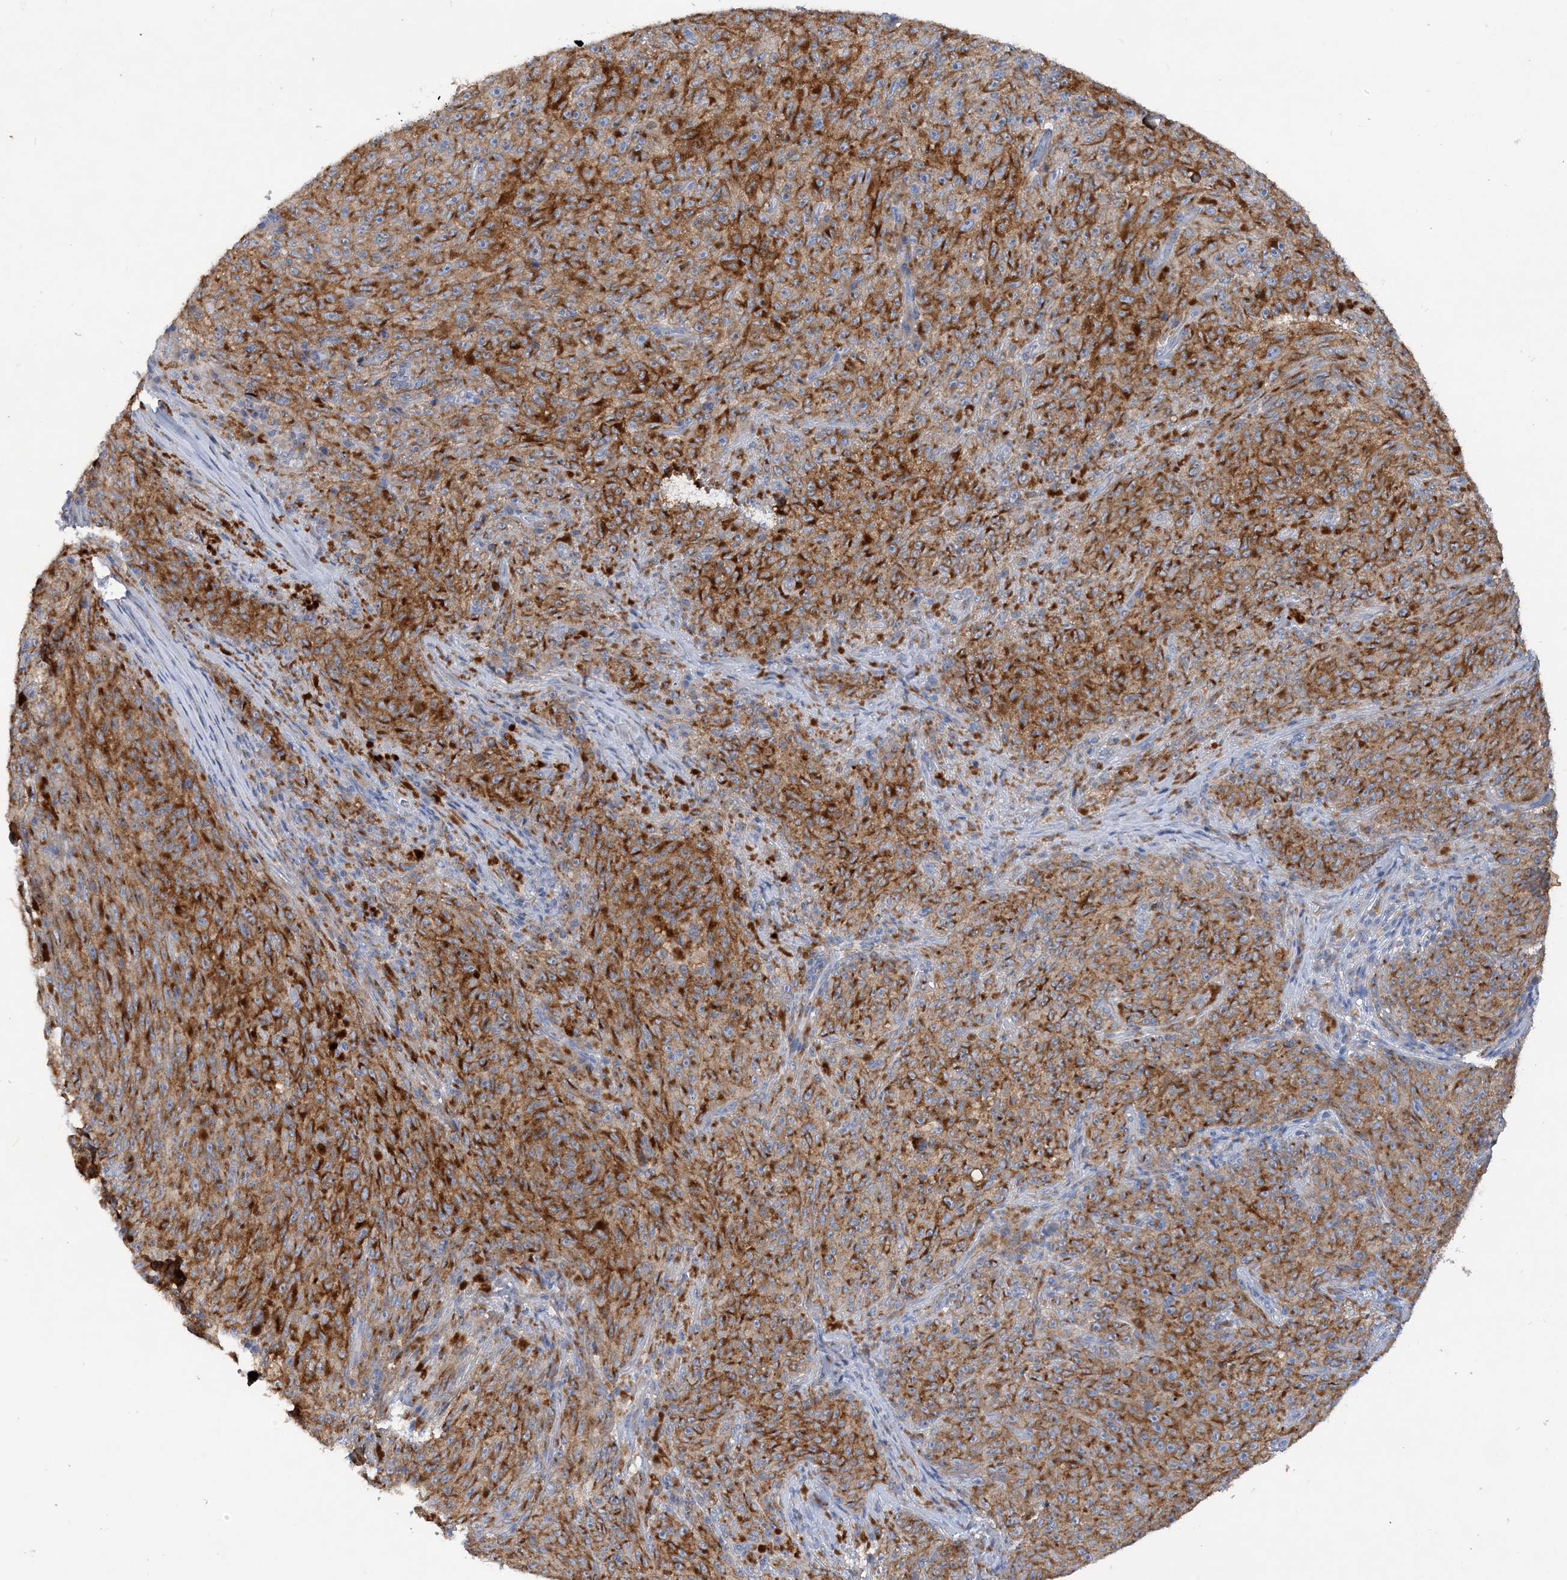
{"staining": {"intensity": "strong", "quantity": ">75%", "location": "cytoplasmic/membranous"}, "tissue": "melanoma", "cell_type": "Tumor cells", "image_type": "cancer", "snomed": [{"axis": "morphology", "description": "Malignant melanoma, NOS"}, {"axis": "topography", "description": "Skin"}], "caption": "Human melanoma stained with a brown dye demonstrates strong cytoplasmic/membranous positive expression in about >75% of tumor cells.", "gene": "GRINA", "patient": {"sex": "female", "age": 82}}